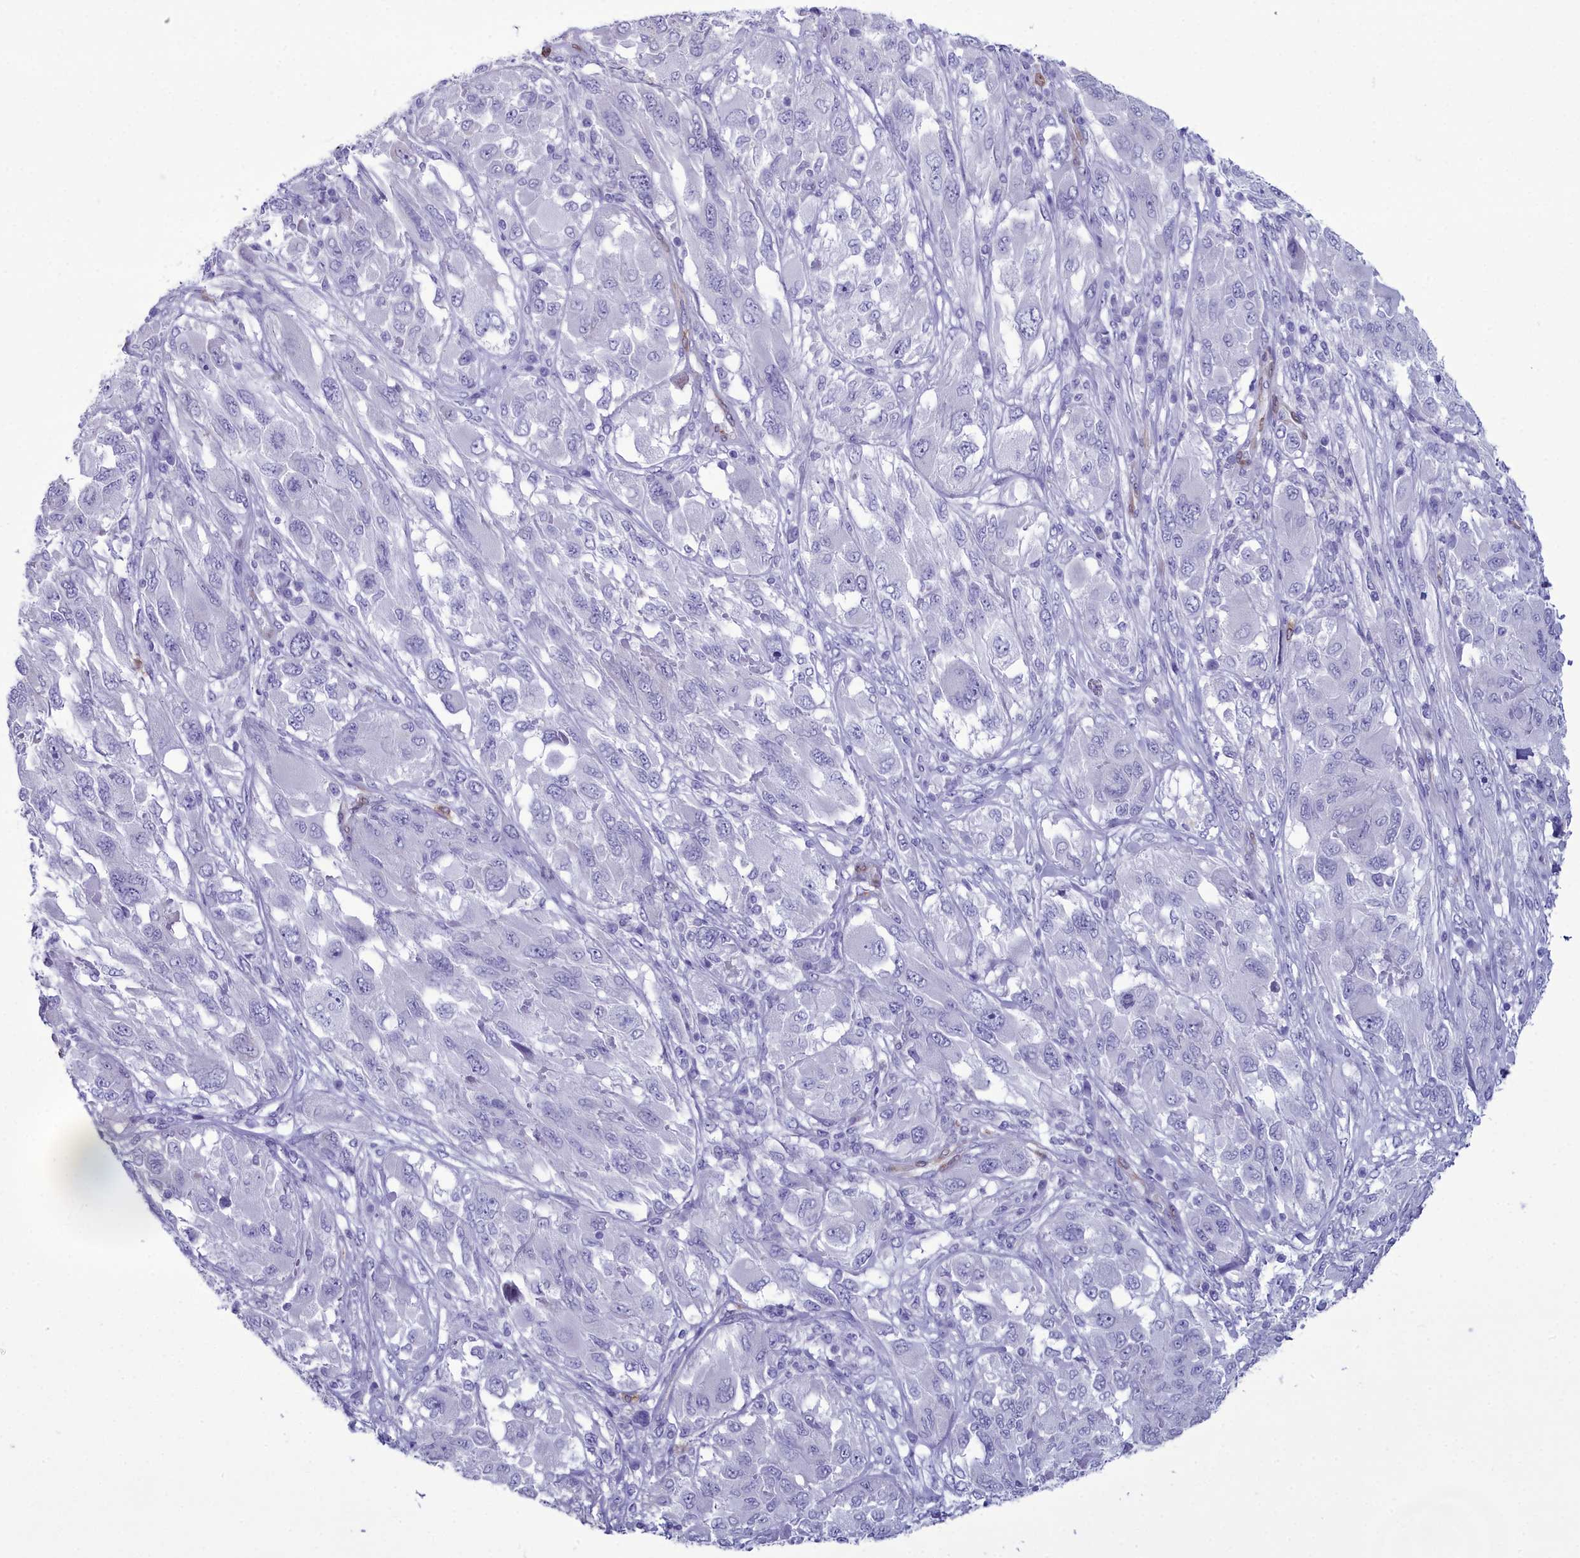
{"staining": {"intensity": "negative", "quantity": "none", "location": "none"}, "tissue": "melanoma", "cell_type": "Tumor cells", "image_type": "cancer", "snomed": [{"axis": "morphology", "description": "Malignant melanoma, NOS"}, {"axis": "topography", "description": "Skin"}], "caption": "DAB immunohistochemical staining of human malignant melanoma reveals no significant expression in tumor cells. (IHC, brightfield microscopy, high magnification).", "gene": "PPP1R14A", "patient": {"sex": "female", "age": 91}}